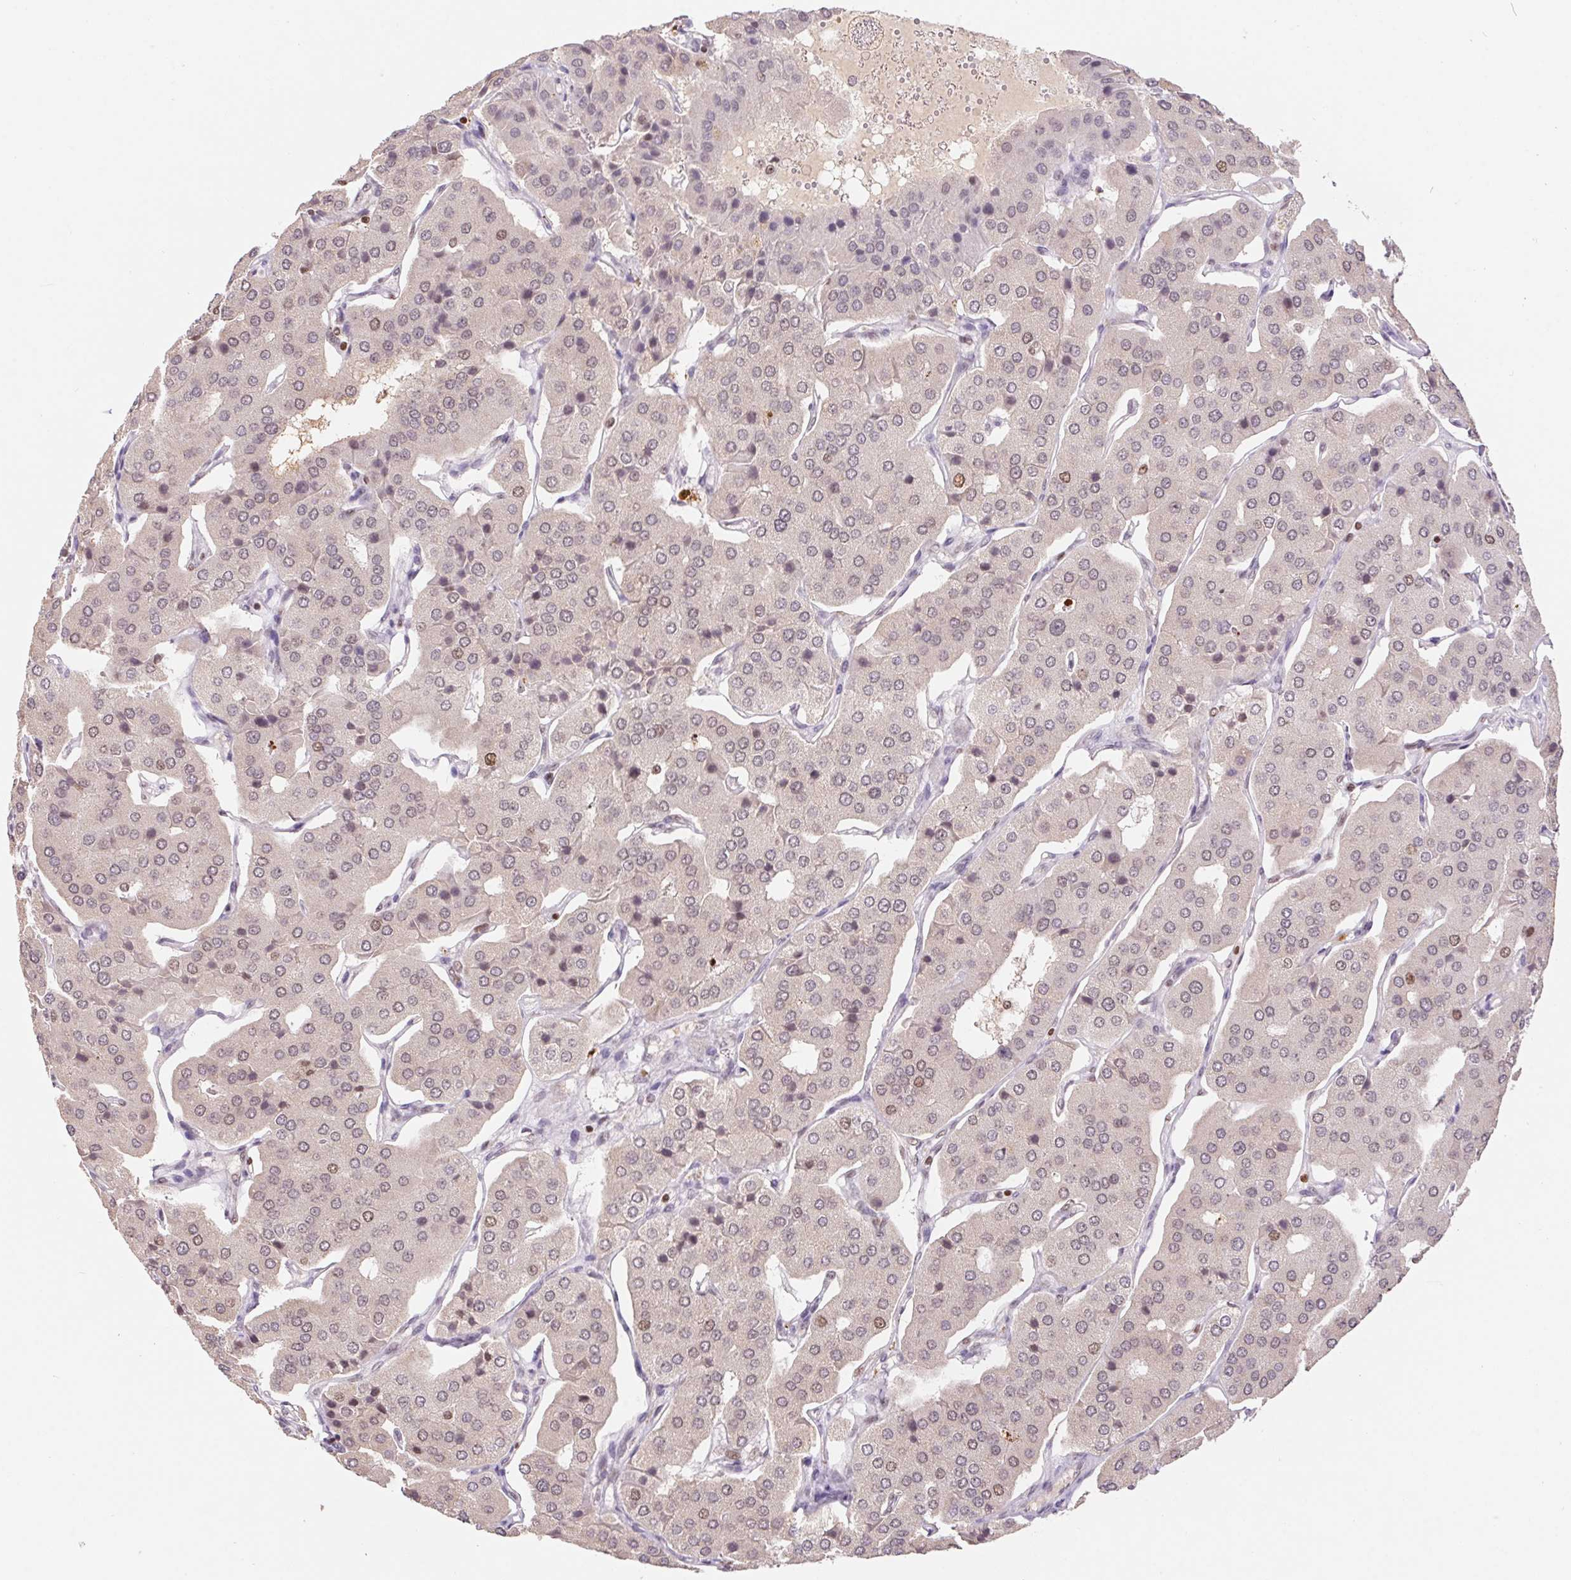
{"staining": {"intensity": "weak", "quantity": "25%-75%", "location": "cytoplasmic/membranous,nuclear"}, "tissue": "parathyroid gland", "cell_type": "Glandular cells", "image_type": "normal", "snomed": [{"axis": "morphology", "description": "Normal tissue, NOS"}, {"axis": "morphology", "description": "Adenoma, NOS"}, {"axis": "topography", "description": "Parathyroid gland"}], "caption": "A high-resolution image shows immunohistochemistry staining of benign parathyroid gland, which demonstrates weak cytoplasmic/membranous,nuclear positivity in approximately 25%-75% of glandular cells.", "gene": "POLD3", "patient": {"sex": "female", "age": 86}}